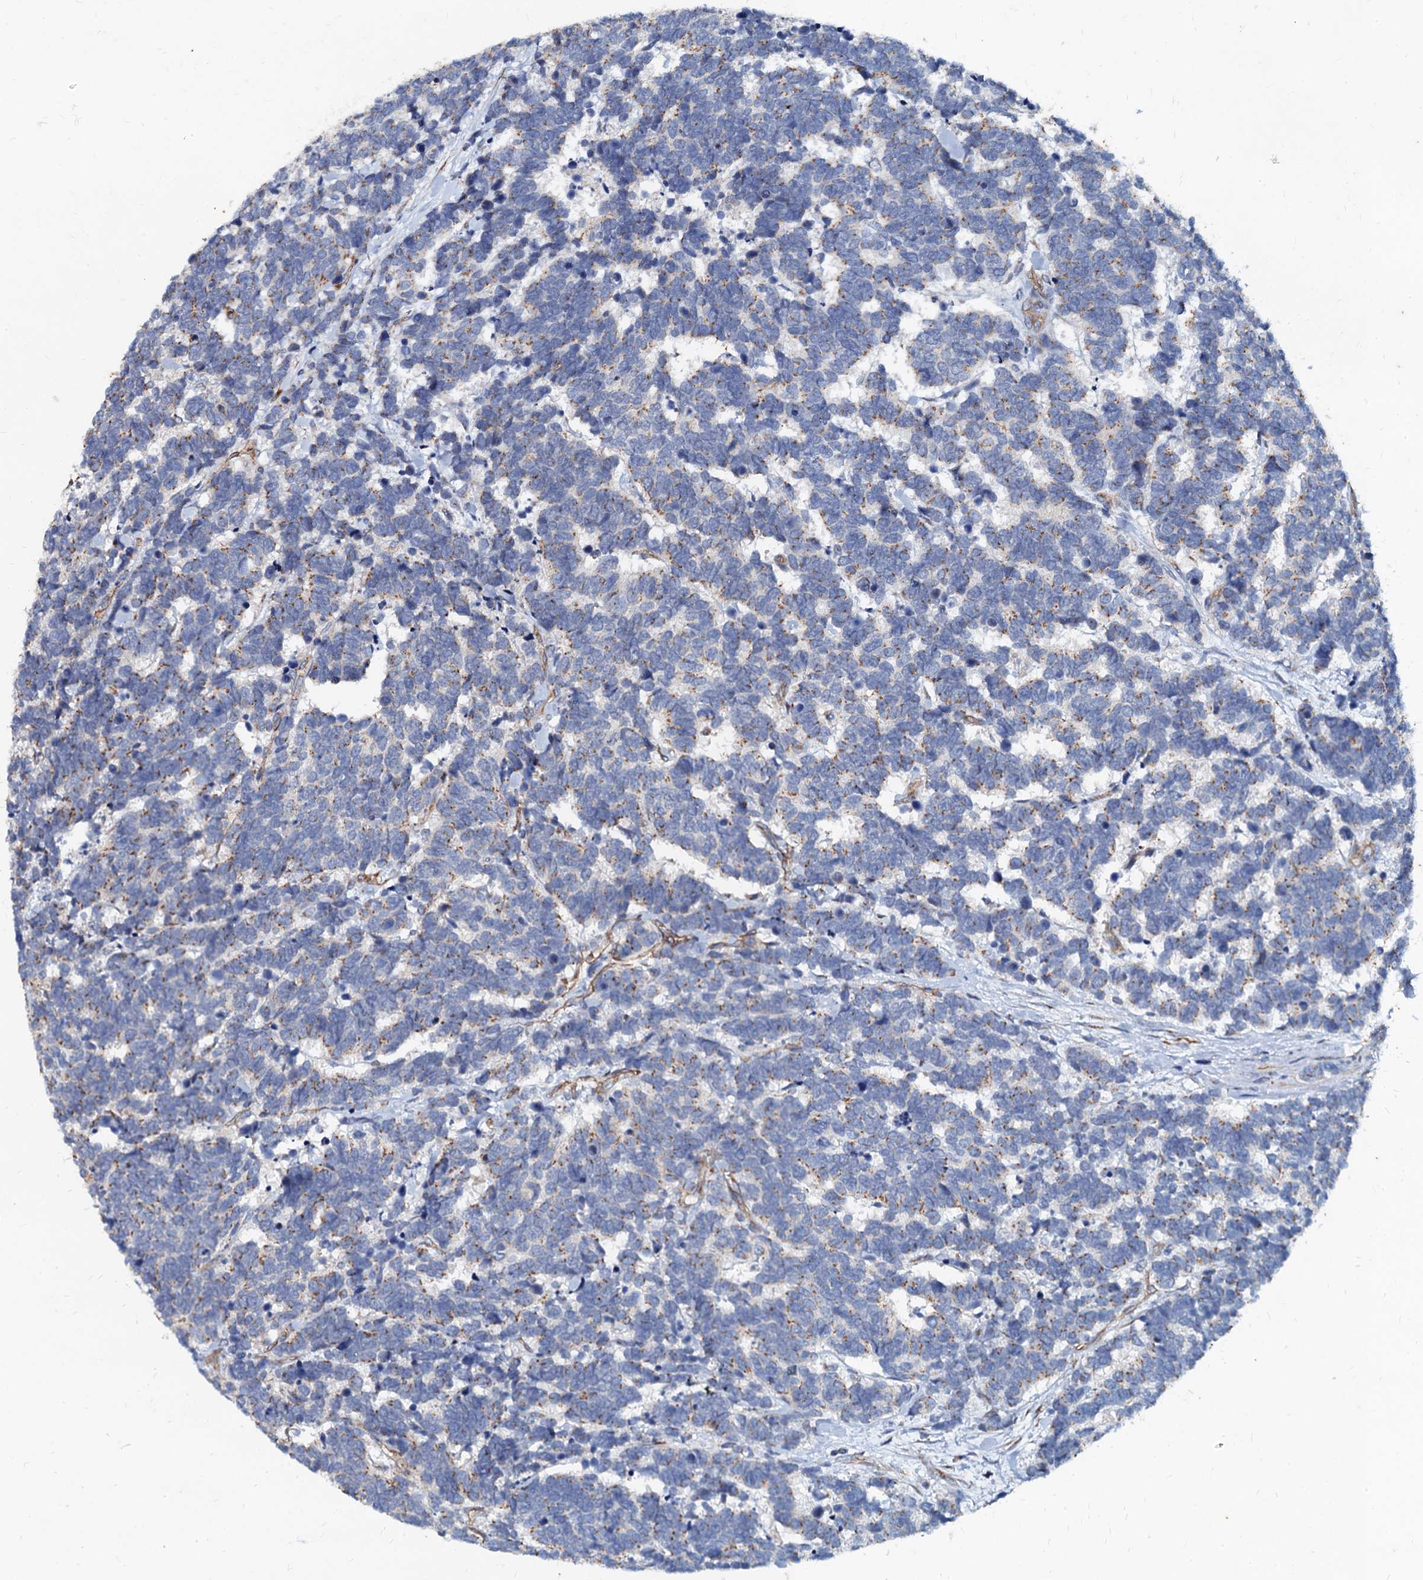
{"staining": {"intensity": "moderate", "quantity": "25%-75%", "location": "cytoplasmic/membranous"}, "tissue": "carcinoid", "cell_type": "Tumor cells", "image_type": "cancer", "snomed": [{"axis": "morphology", "description": "Carcinoma, NOS"}, {"axis": "morphology", "description": "Carcinoid, malignant, NOS"}, {"axis": "topography", "description": "Urinary bladder"}], "caption": "Carcinoma was stained to show a protein in brown. There is medium levels of moderate cytoplasmic/membranous expression in about 25%-75% of tumor cells. The staining was performed using DAB to visualize the protein expression in brown, while the nuclei were stained in blue with hematoxylin (Magnification: 20x).", "gene": "NGRN", "patient": {"sex": "male", "age": 57}}